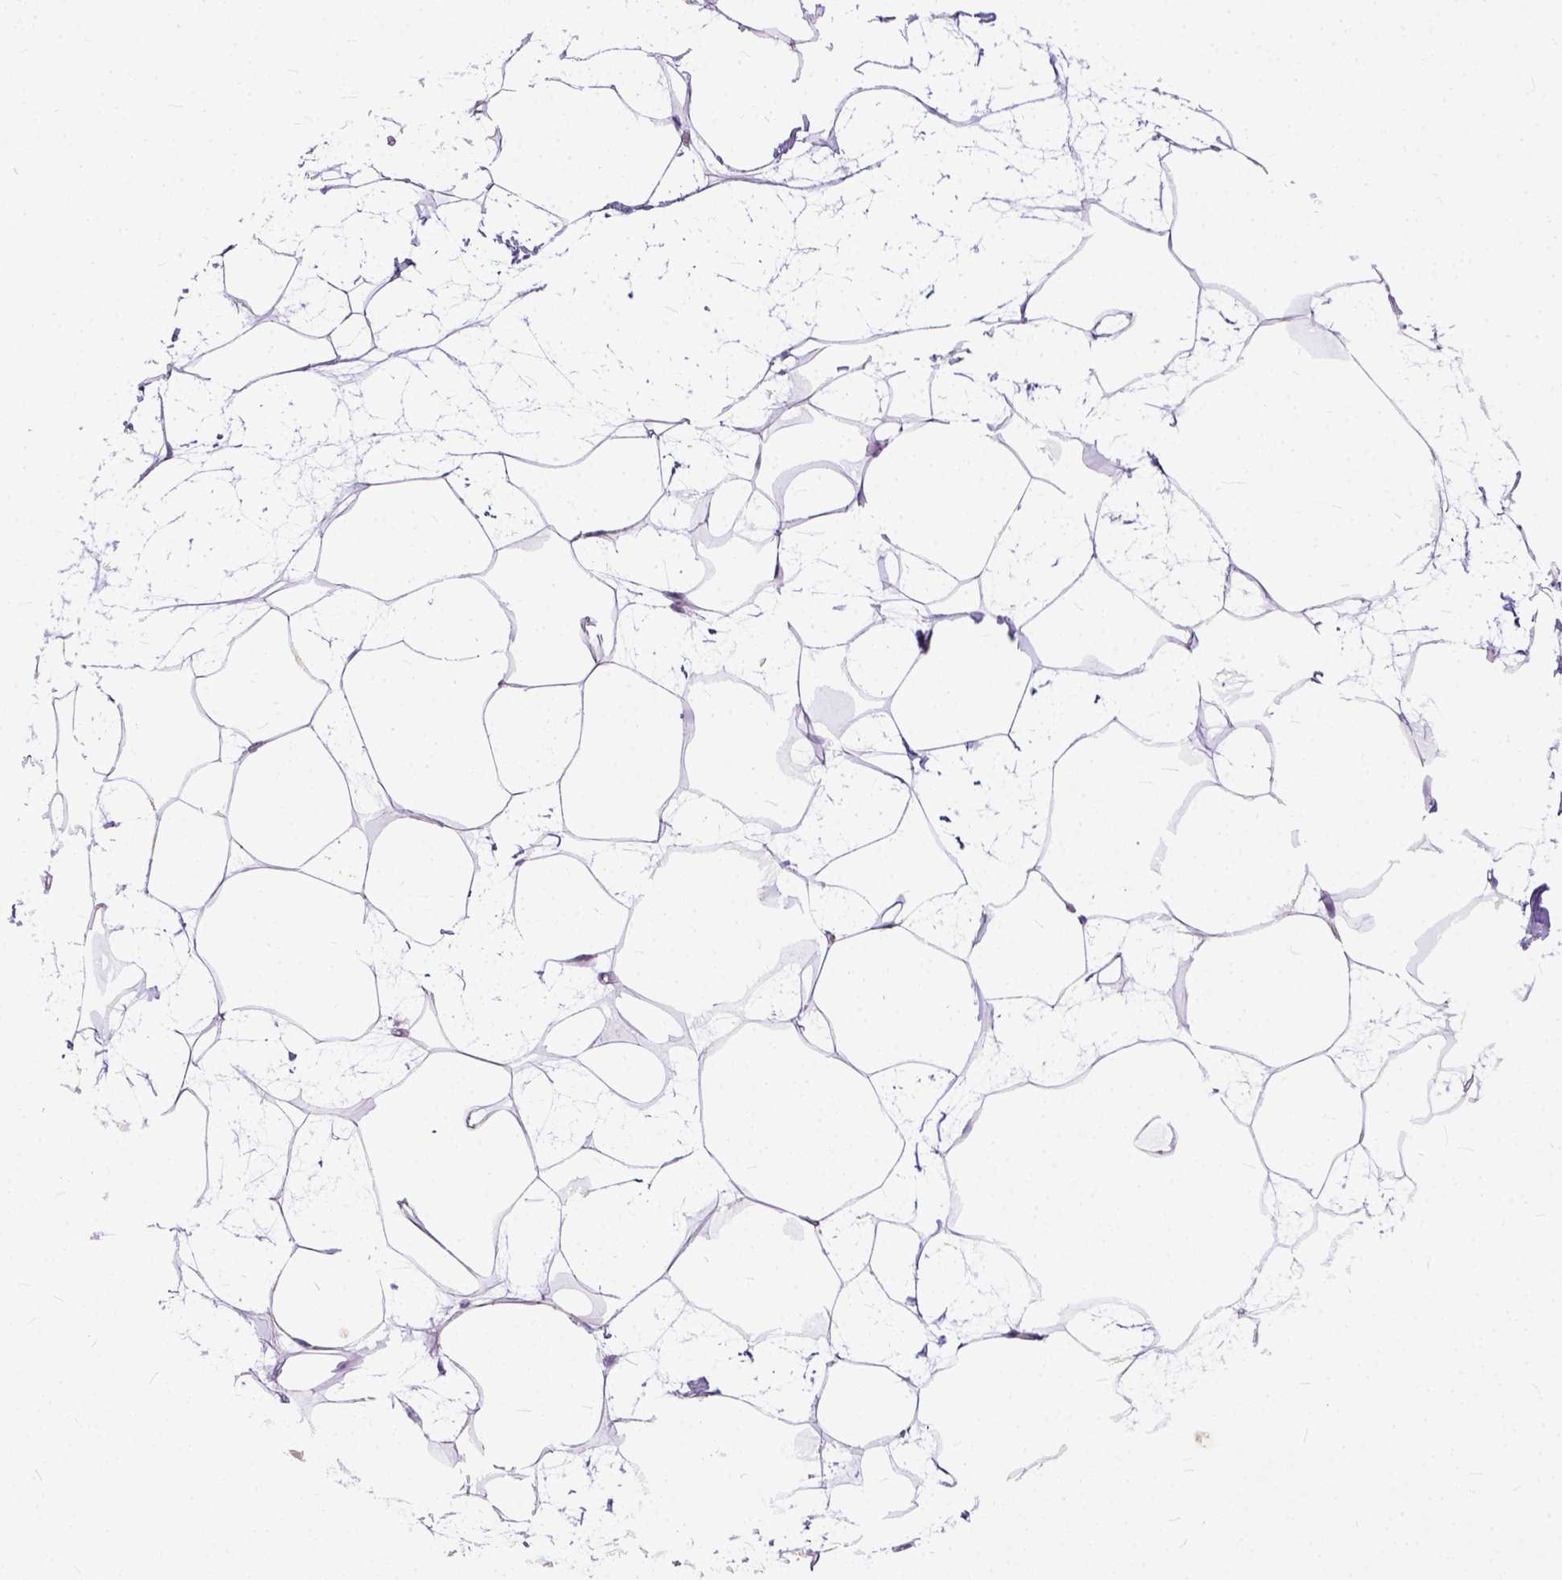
{"staining": {"intensity": "negative", "quantity": "none", "location": "none"}, "tissue": "breast", "cell_type": "Adipocytes", "image_type": "normal", "snomed": [{"axis": "morphology", "description": "Normal tissue, NOS"}, {"axis": "topography", "description": "Breast"}], "caption": "DAB (3,3'-diaminobenzidine) immunohistochemical staining of normal breast shows no significant staining in adipocytes. (IHC, brightfield microscopy, high magnification).", "gene": "ADGRF1", "patient": {"sex": "female", "age": 45}}